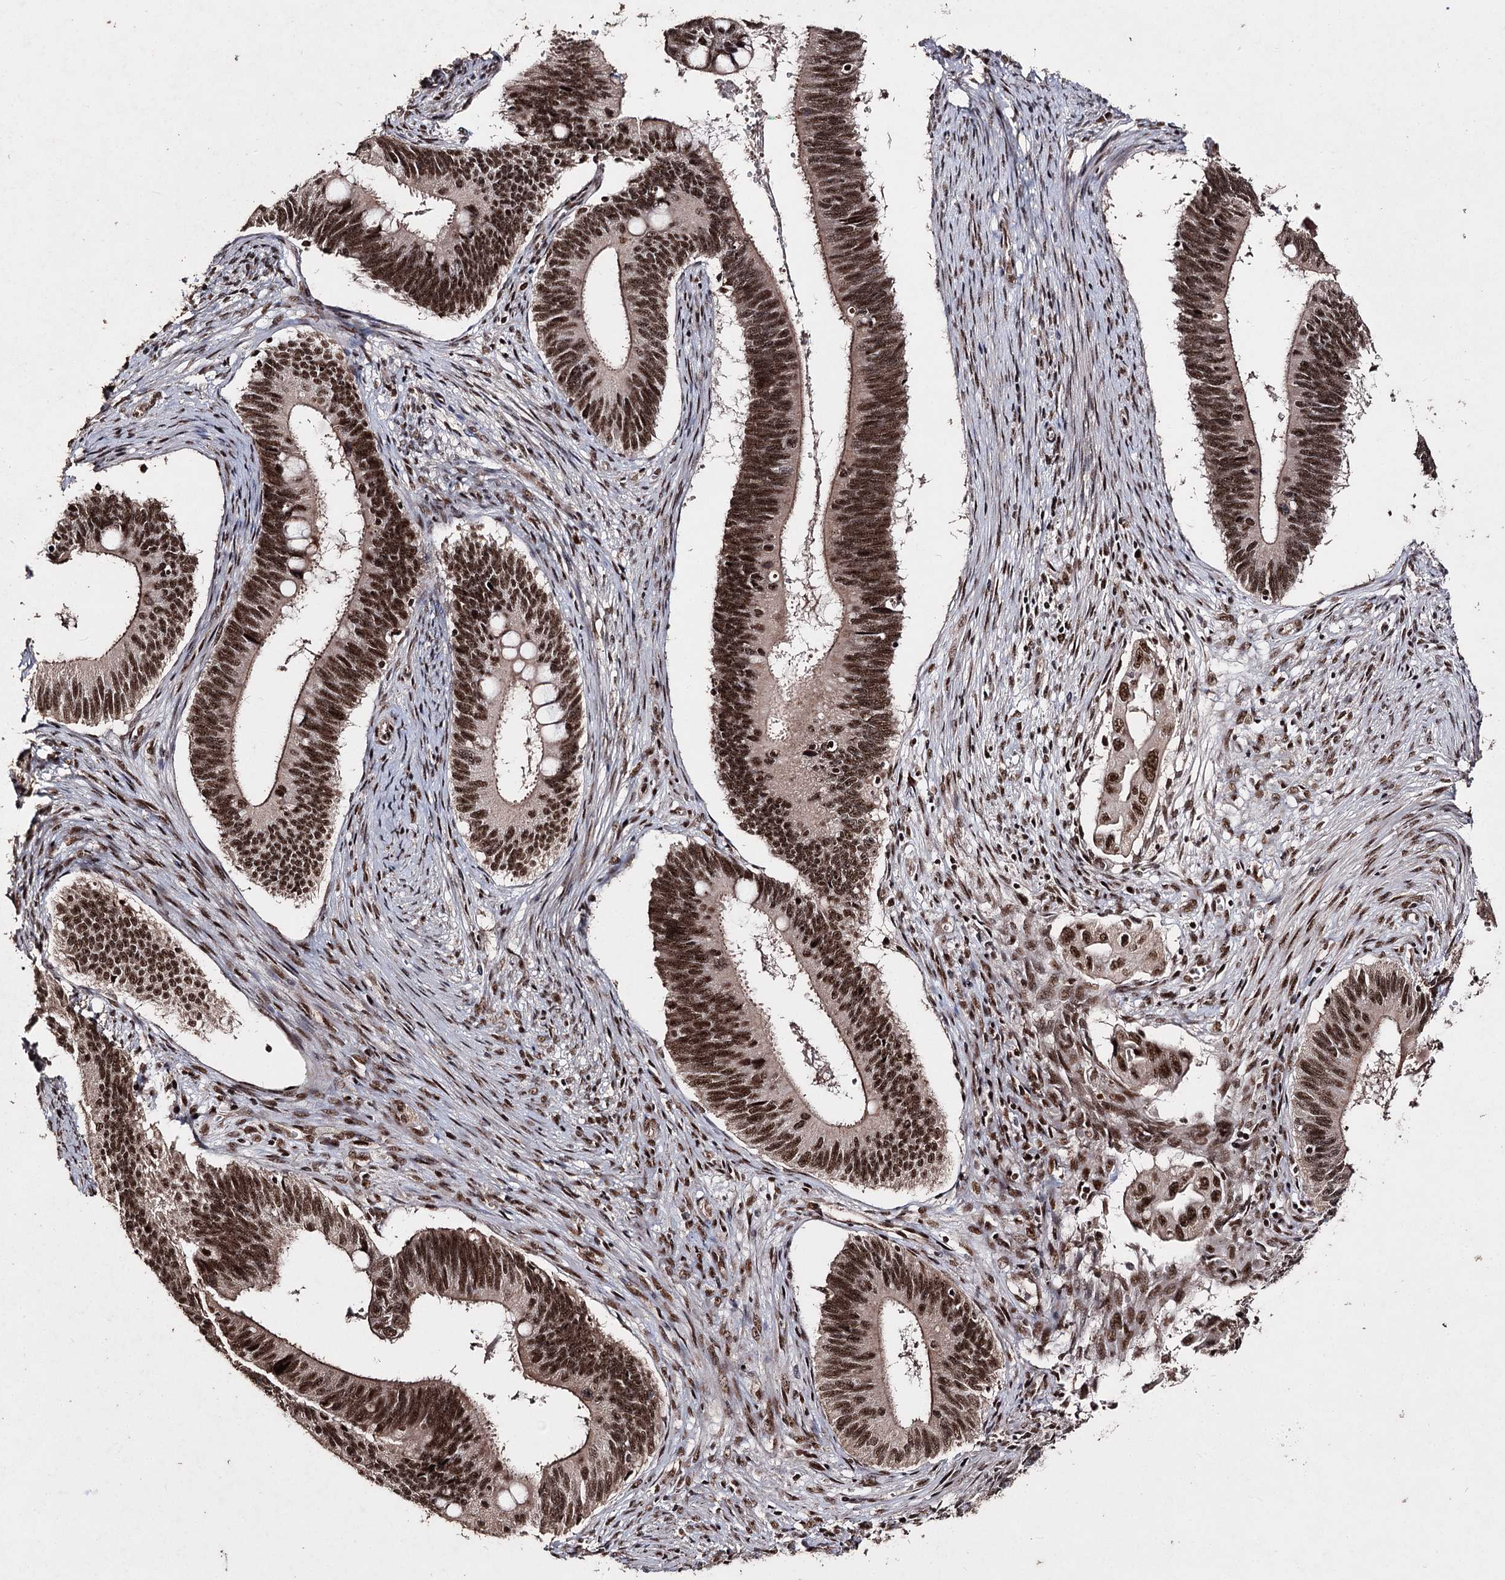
{"staining": {"intensity": "strong", "quantity": ">75%", "location": "nuclear"}, "tissue": "cervical cancer", "cell_type": "Tumor cells", "image_type": "cancer", "snomed": [{"axis": "morphology", "description": "Adenocarcinoma, NOS"}, {"axis": "topography", "description": "Cervix"}], "caption": "Protein staining of cervical adenocarcinoma tissue displays strong nuclear positivity in about >75% of tumor cells.", "gene": "U2SURP", "patient": {"sex": "female", "age": 42}}